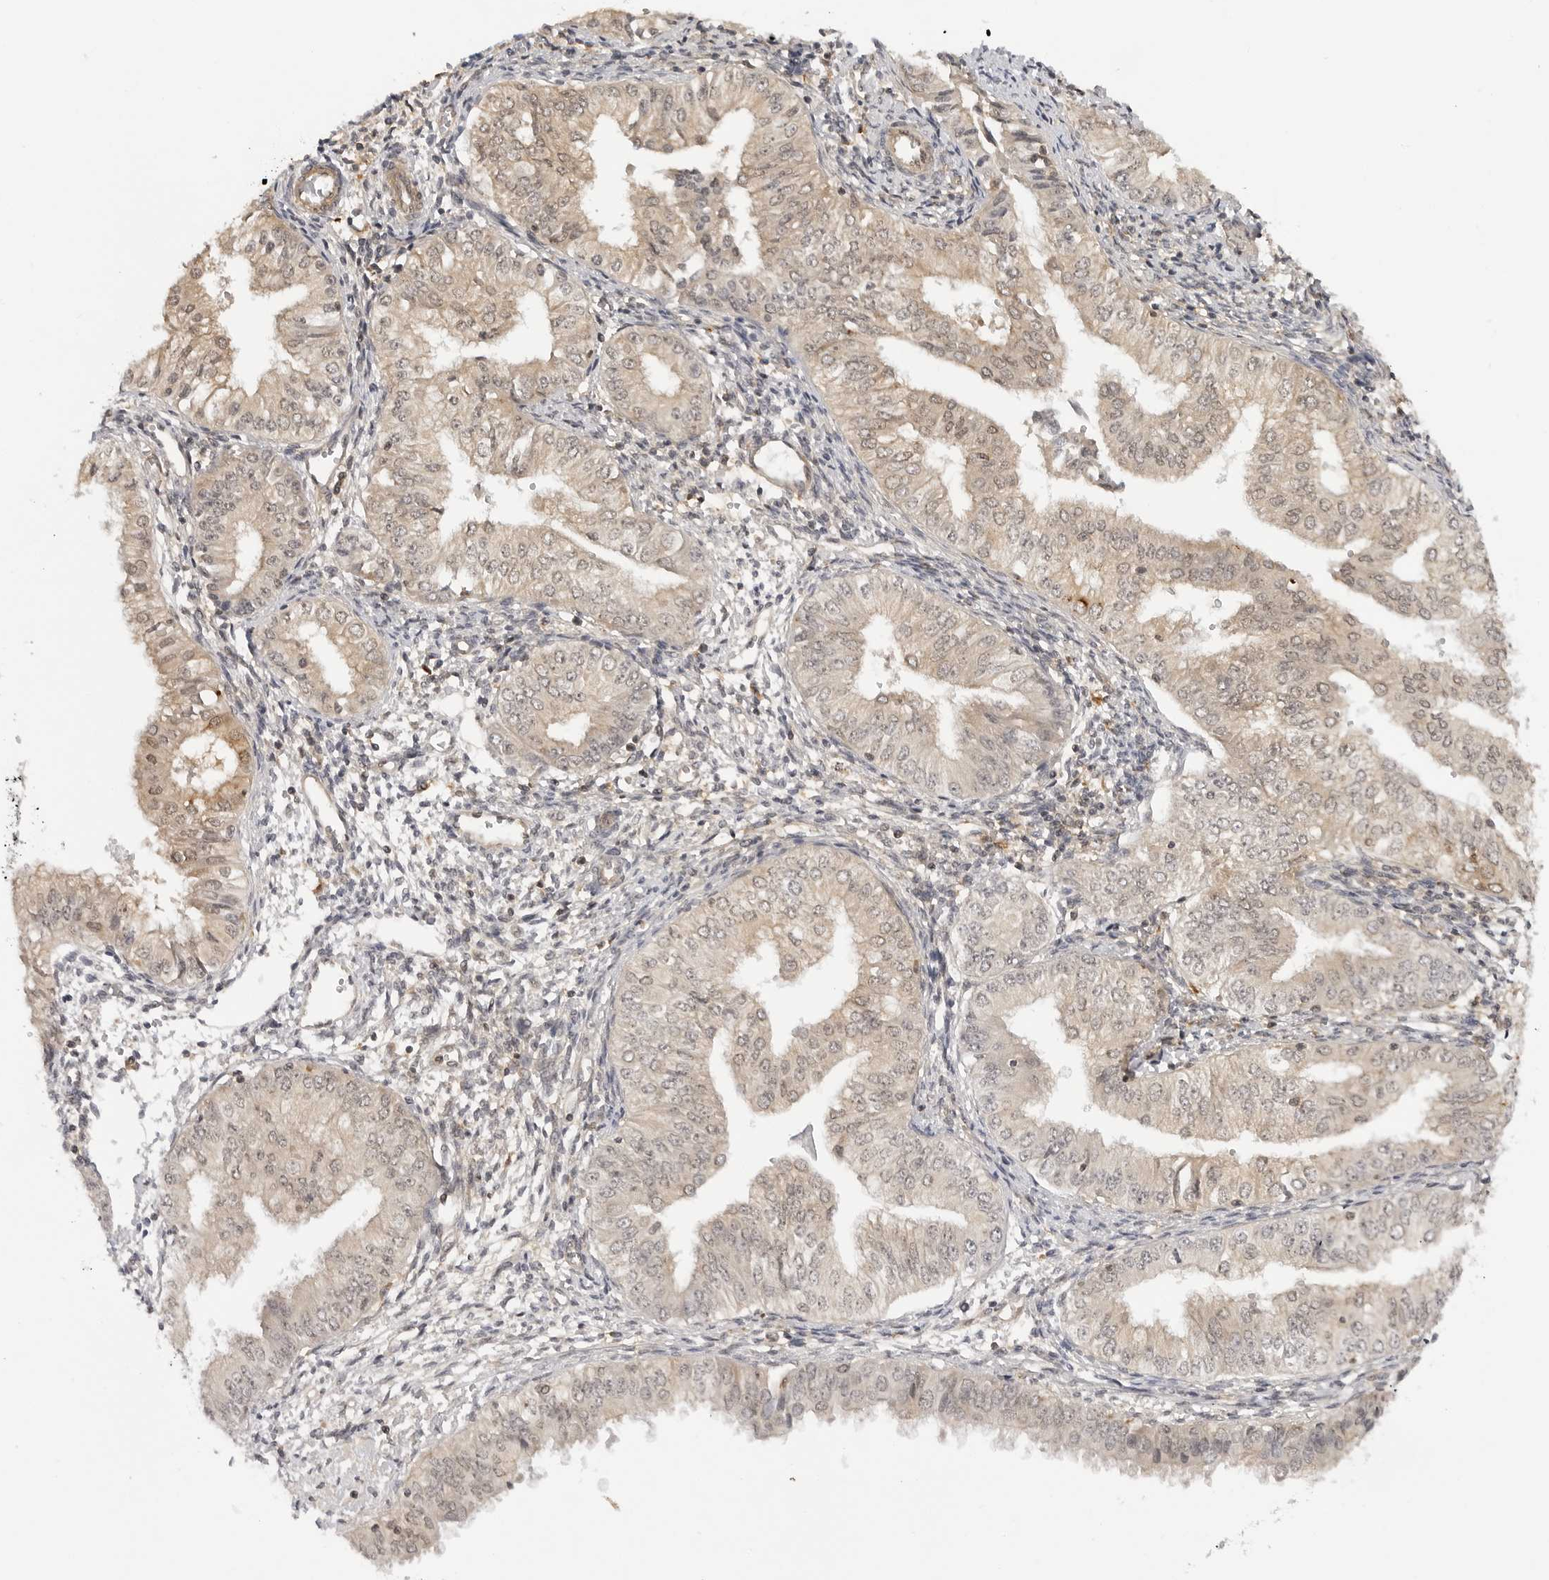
{"staining": {"intensity": "weak", "quantity": "25%-75%", "location": "cytoplasmic/membranous,nuclear"}, "tissue": "endometrial cancer", "cell_type": "Tumor cells", "image_type": "cancer", "snomed": [{"axis": "morphology", "description": "Normal tissue, NOS"}, {"axis": "morphology", "description": "Adenocarcinoma, NOS"}, {"axis": "topography", "description": "Endometrium"}], "caption": "Protein expression analysis of human endometrial cancer (adenocarcinoma) reveals weak cytoplasmic/membranous and nuclear staining in approximately 25%-75% of tumor cells.", "gene": "MAP2K5", "patient": {"sex": "female", "age": 53}}